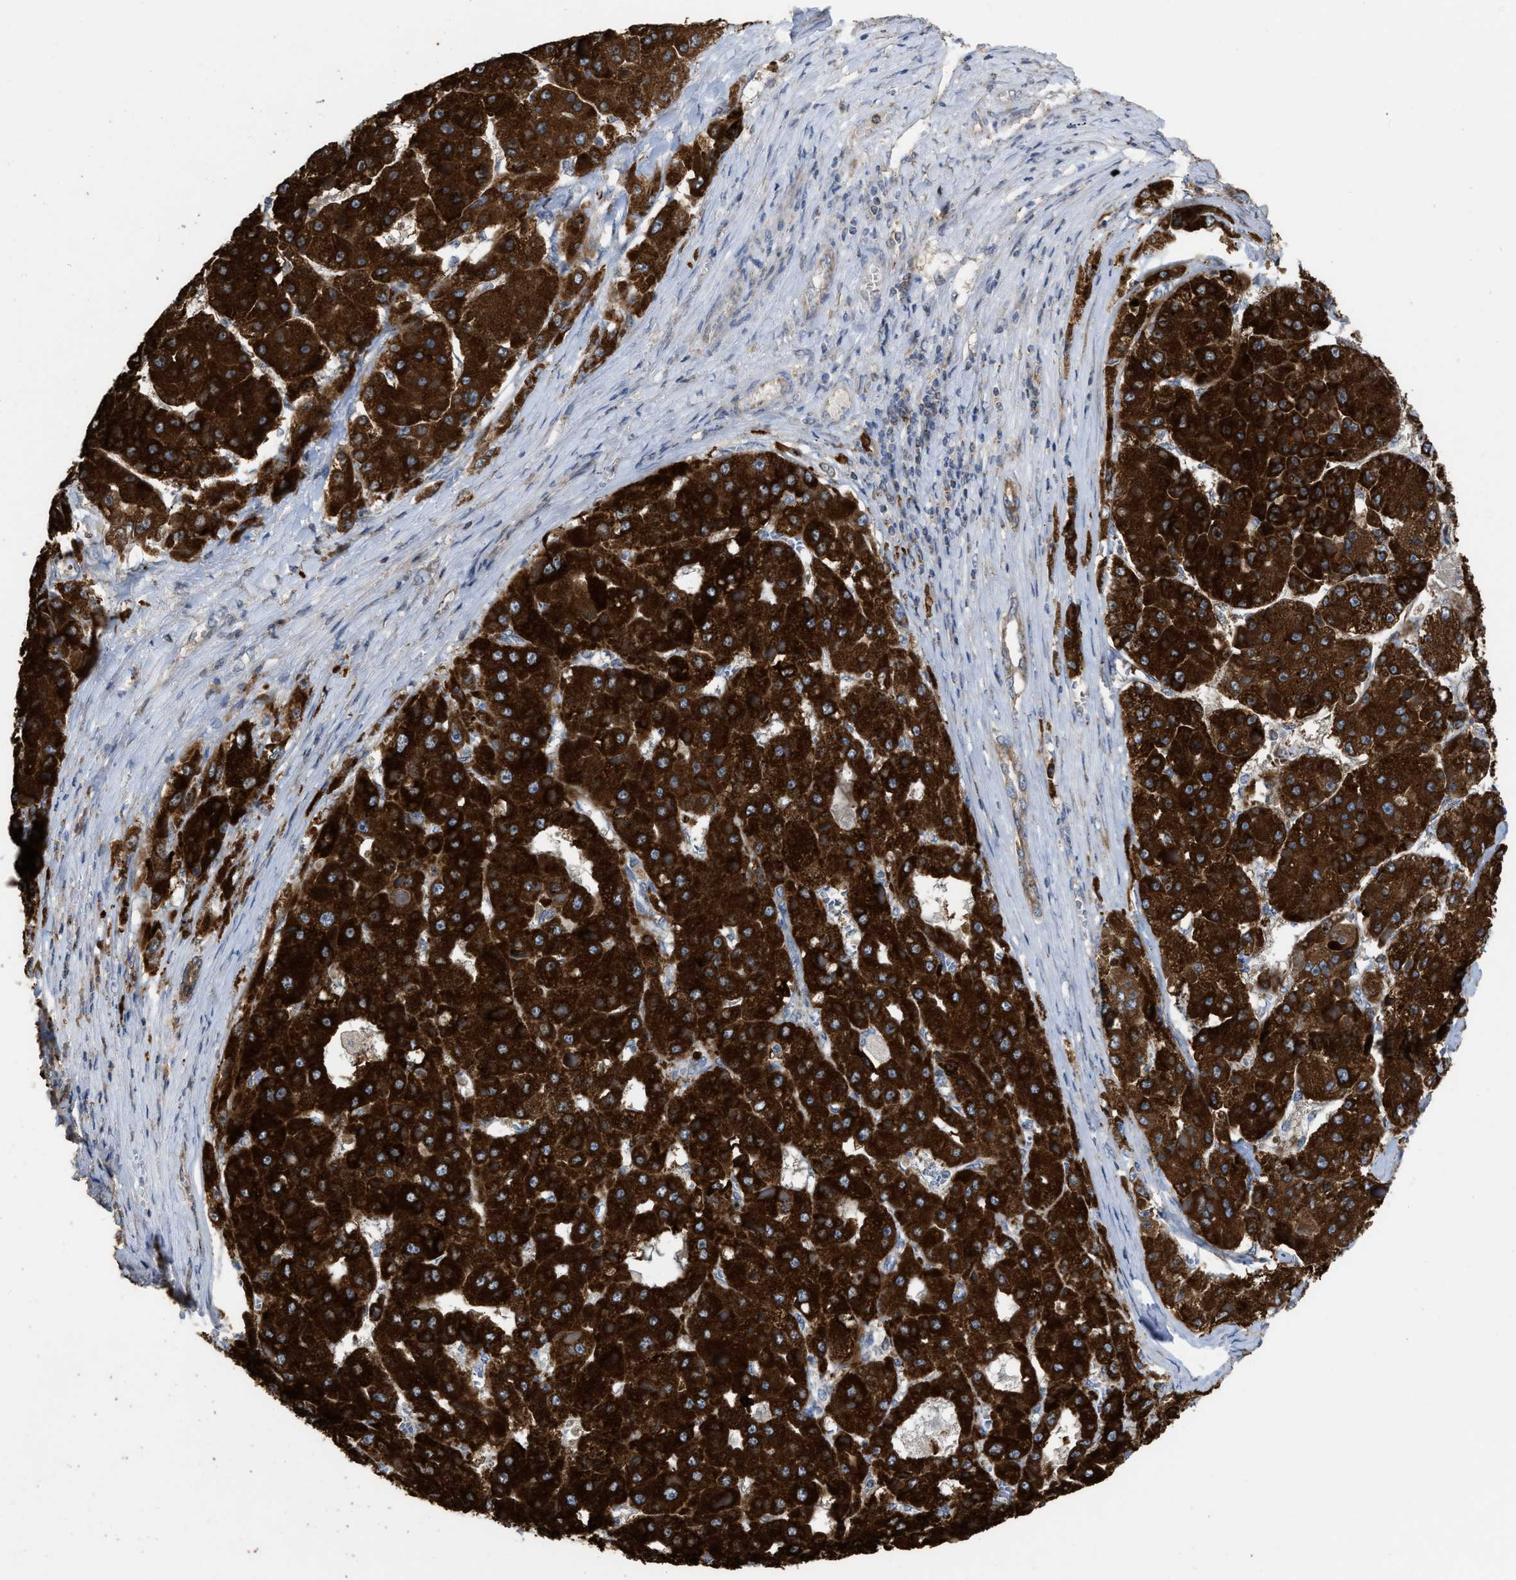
{"staining": {"intensity": "strong", "quantity": ">75%", "location": "cytoplasmic/membranous"}, "tissue": "liver cancer", "cell_type": "Tumor cells", "image_type": "cancer", "snomed": [{"axis": "morphology", "description": "Carcinoma, Hepatocellular, NOS"}, {"axis": "topography", "description": "Liver"}], "caption": "Liver hepatocellular carcinoma stained for a protein shows strong cytoplasmic/membranous positivity in tumor cells.", "gene": "AK2", "patient": {"sex": "female", "age": 73}}